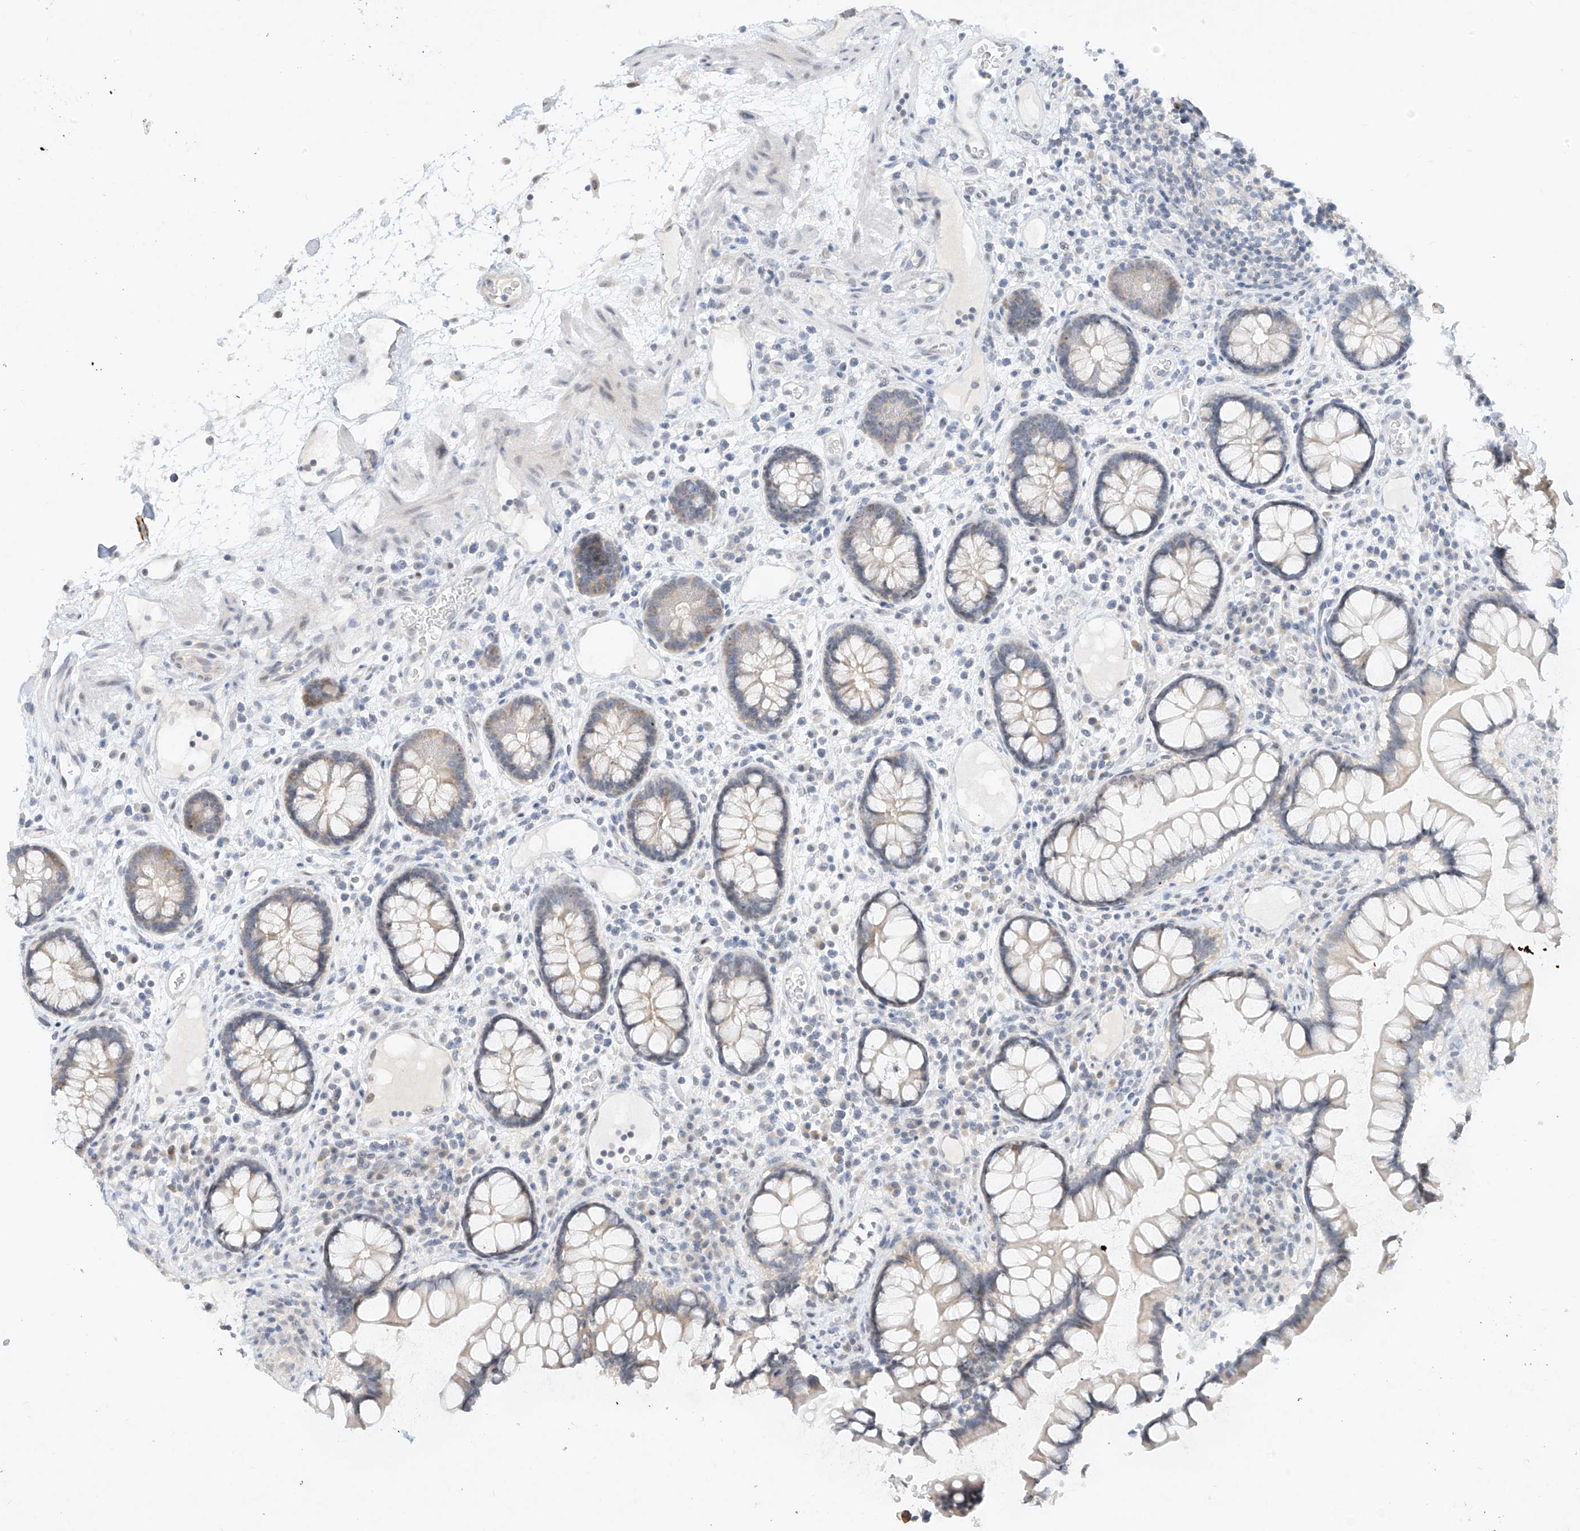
{"staining": {"intensity": "negative", "quantity": "none", "location": "none"}, "tissue": "colon", "cell_type": "Endothelial cells", "image_type": "normal", "snomed": [{"axis": "morphology", "description": "Normal tissue, NOS"}, {"axis": "topography", "description": "Colon"}], "caption": "Benign colon was stained to show a protein in brown. There is no significant staining in endothelial cells. Brightfield microscopy of immunohistochemistry (IHC) stained with DAB (brown) and hematoxylin (blue), captured at high magnification.", "gene": "TASP1", "patient": {"sex": "female", "age": 79}}